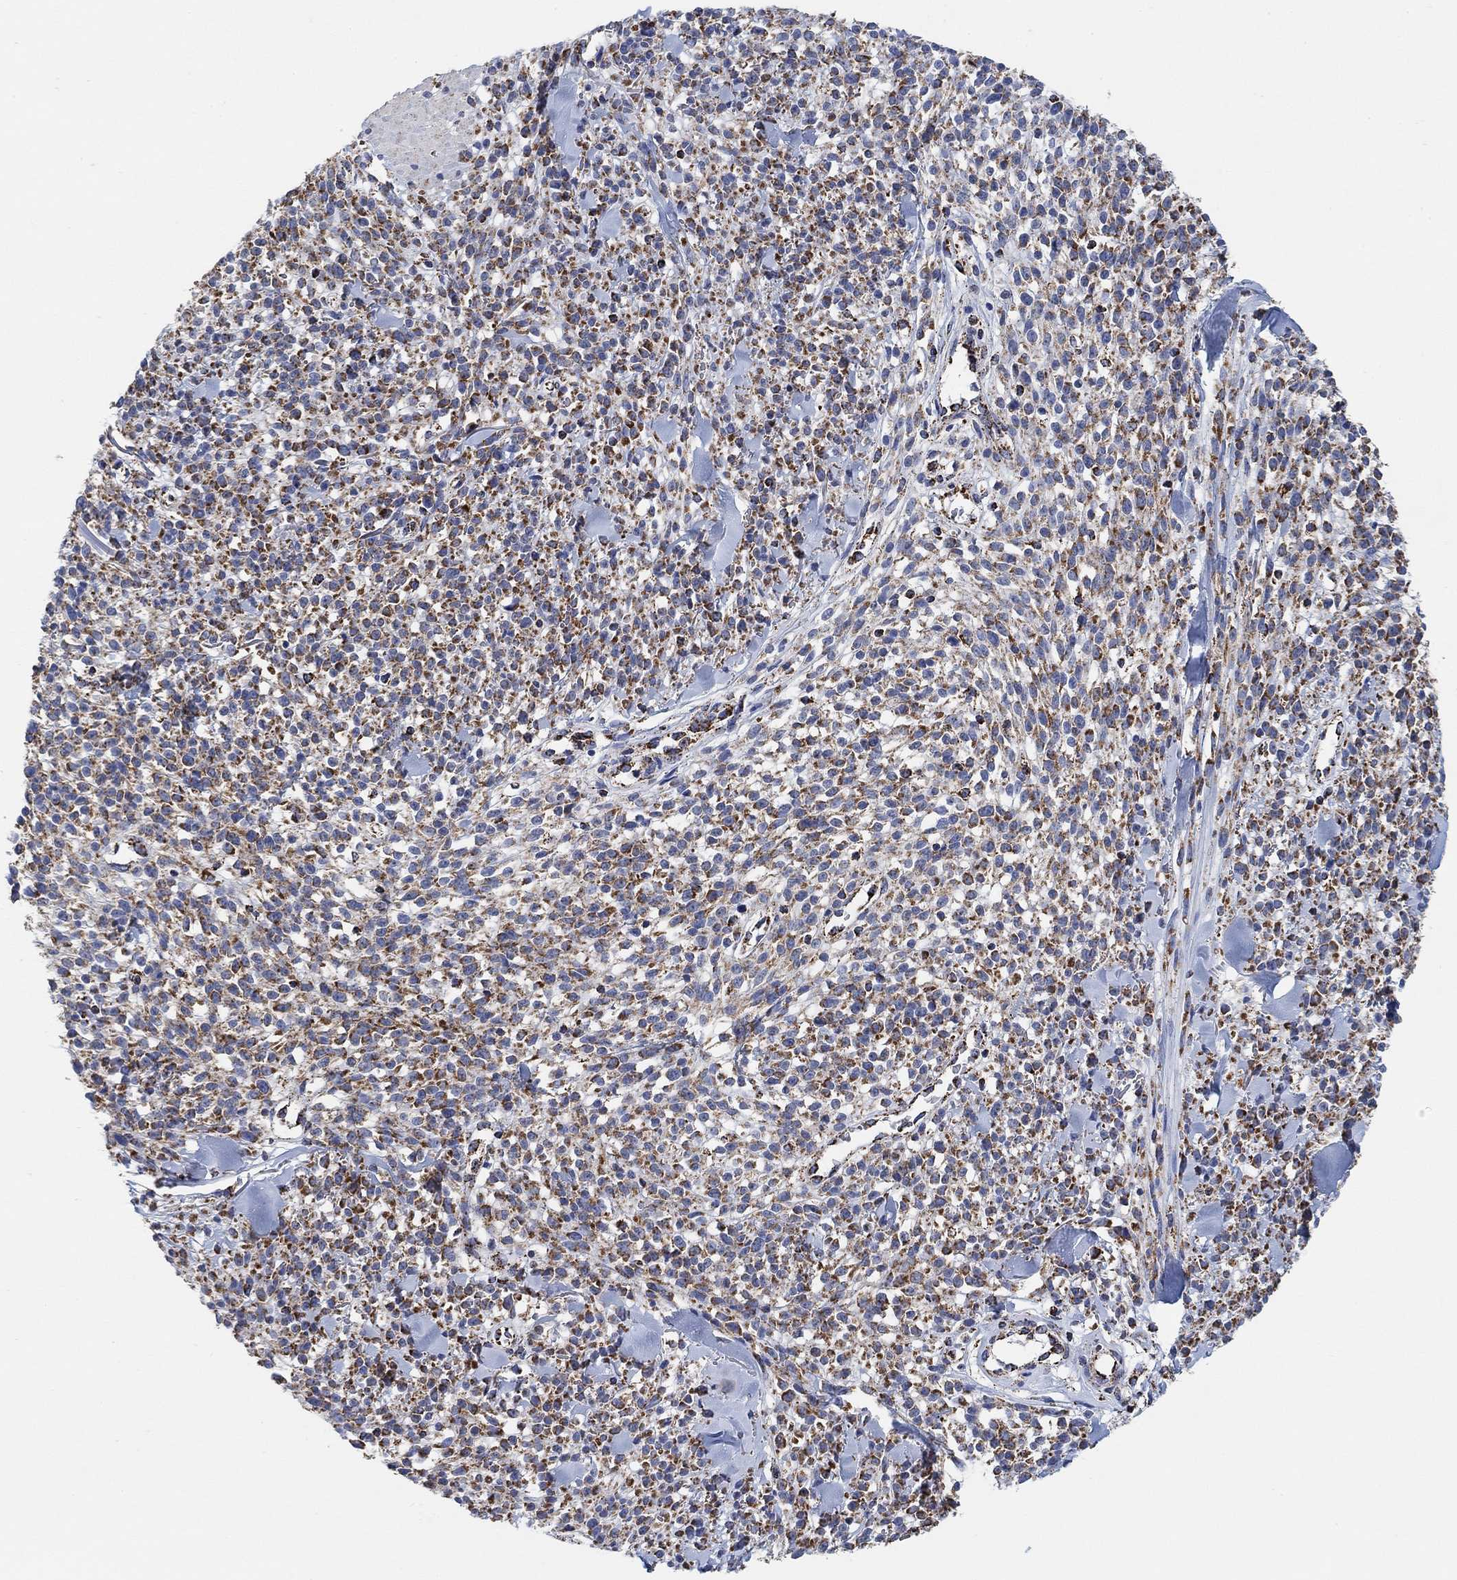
{"staining": {"intensity": "moderate", "quantity": ">75%", "location": "cytoplasmic/membranous"}, "tissue": "melanoma", "cell_type": "Tumor cells", "image_type": "cancer", "snomed": [{"axis": "morphology", "description": "Malignant melanoma, NOS"}, {"axis": "topography", "description": "Skin"}, {"axis": "topography", "description": "Skin of trunk"}], "caption": "Moderate cytoplasmic/membranous protein expression is present in approximately >75% of tumor cells in melanoma. (IHC, brightfield microscopy, high magnification).", "gene": "NDUFS3", "patient": {"sex": "male", "age": 74}}